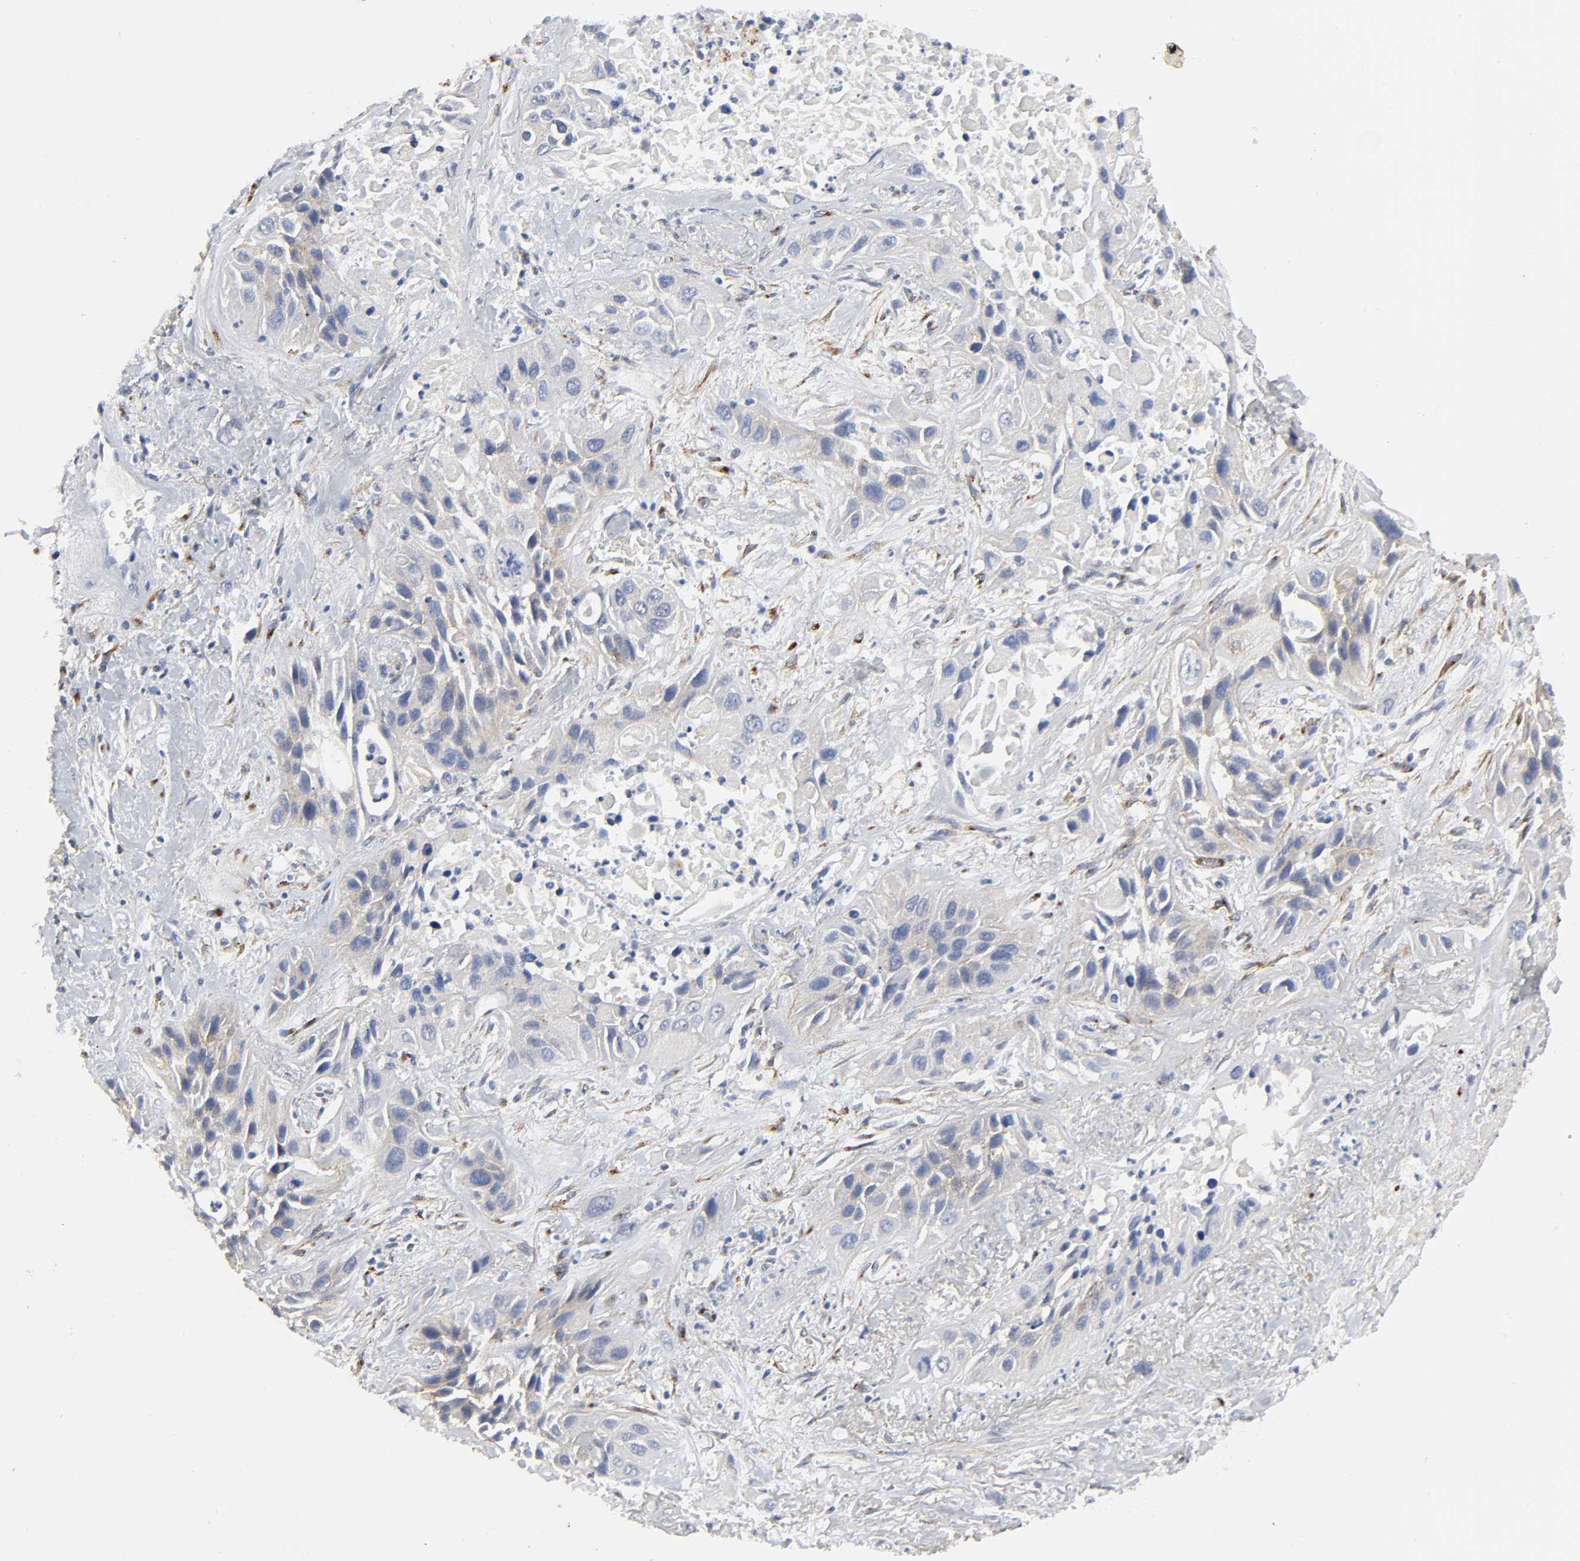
{"staining": {"intensity": "weak", "quantity": "<25%", "location": "cytoplasmic/membranous"}, "tissue": "lung cancer", "cell_type": "Tumor cells", "image_type": "cancer", "snomed": [{"axis": "morphology", "description": "Squamous cell carcinoma, NOS"}, {"axis": "topography", "description": "Lung"}], "caption": "Human lung squamous cell carcinoma stained for a protein using immunohistochemistry (IHC) displays no positivity in tumor cells.", "gene": "LRP1", "patient": {"sex": "female", "age": 76}}